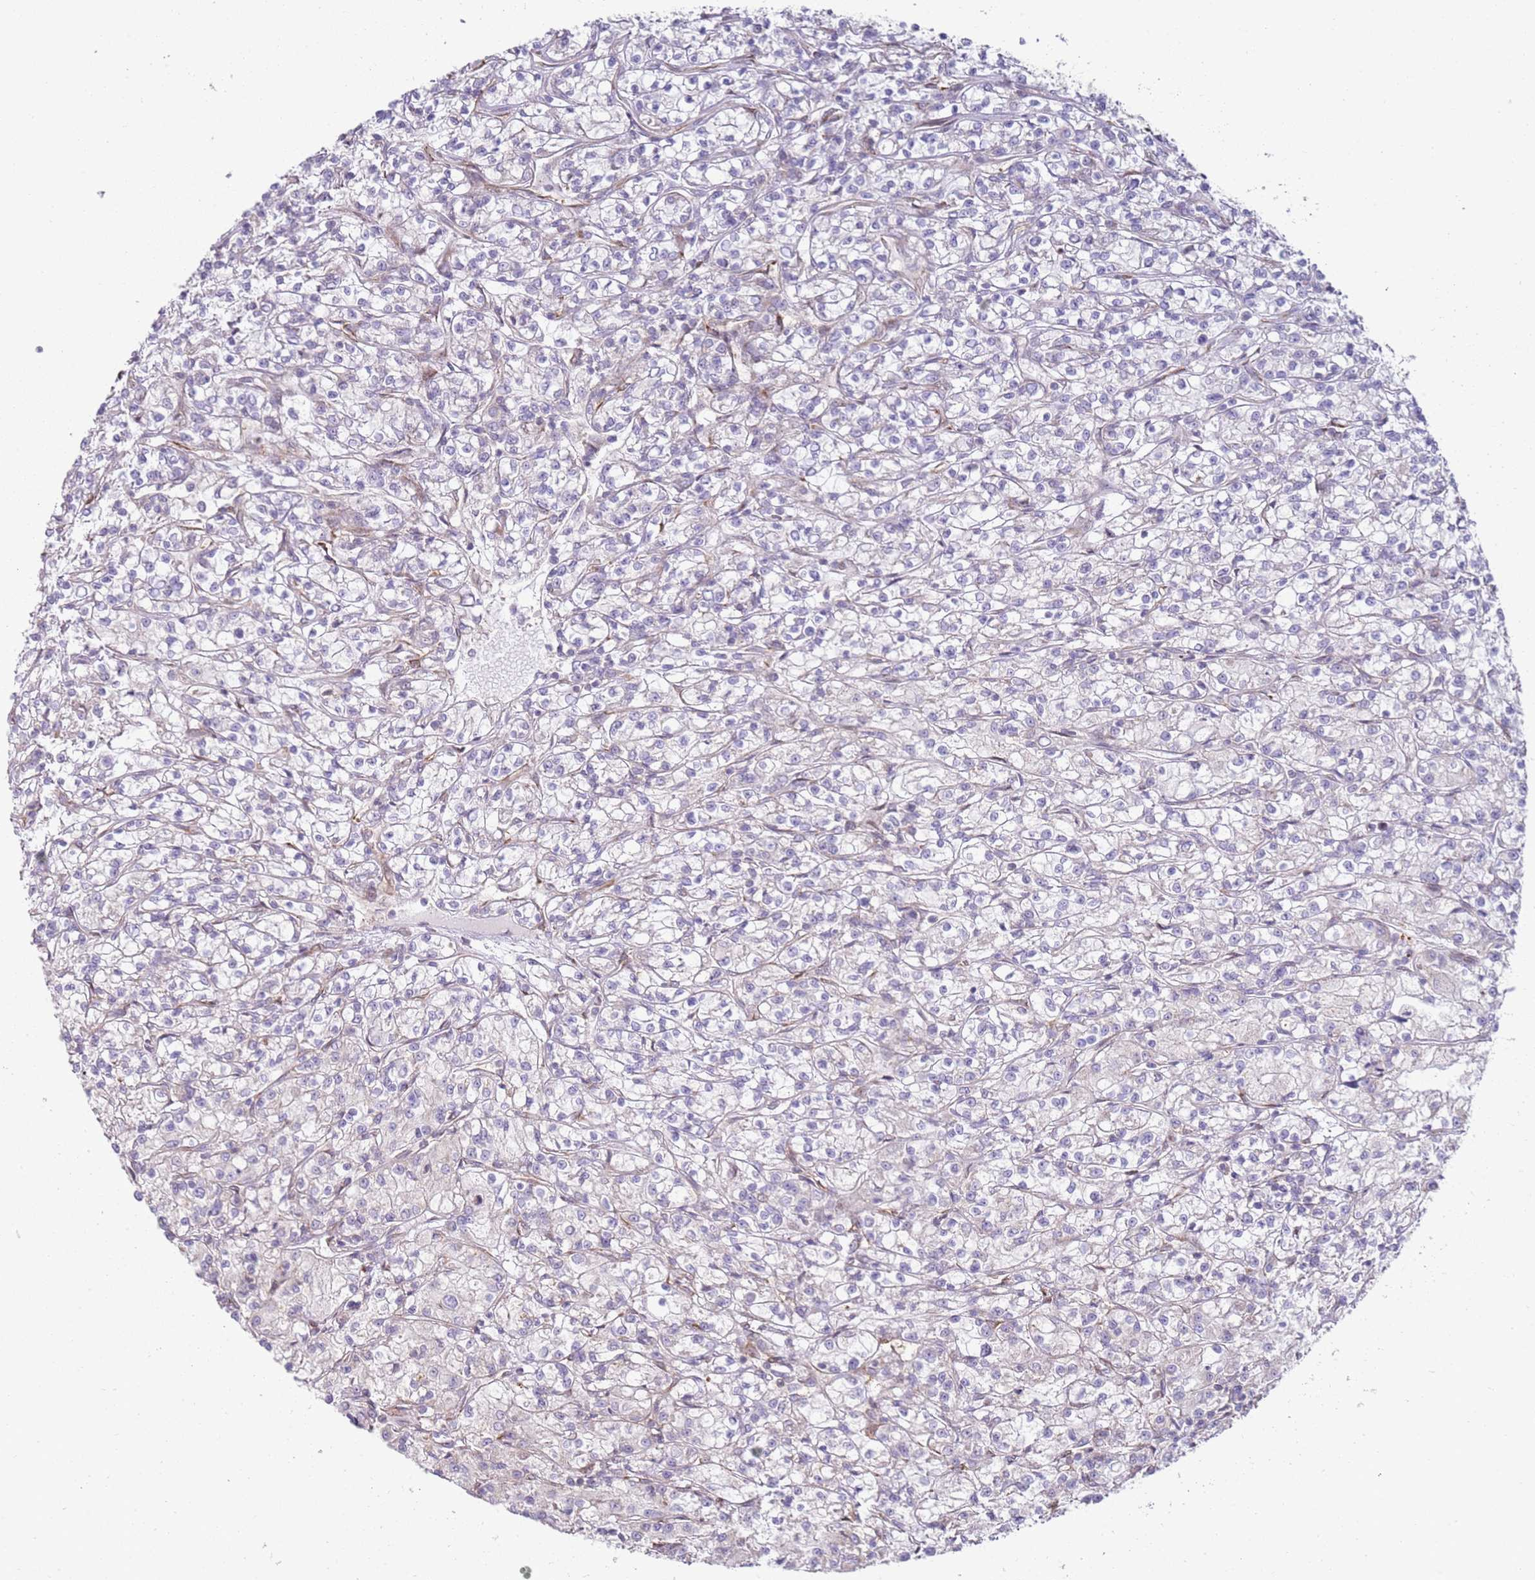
{"staining": {"intensity": "negative", "quantity": "none", "location": "none"}, "tissue": "renal cancer", "cell_type": "Tumor cells", "image_type": "cancer", "snomed": [{"axis": "morphology", "description": "Adenocarcinoma, NOS"}, {"axis": "topography", "description": "Kidney"}], "caption": "This is an immunohistochemistry (IHC) micrograph of human renal adenocarcinoma. There is no expression in tumor cells.", "gene": "GRAP", "patient": {"sex": "female", "age": 59}}